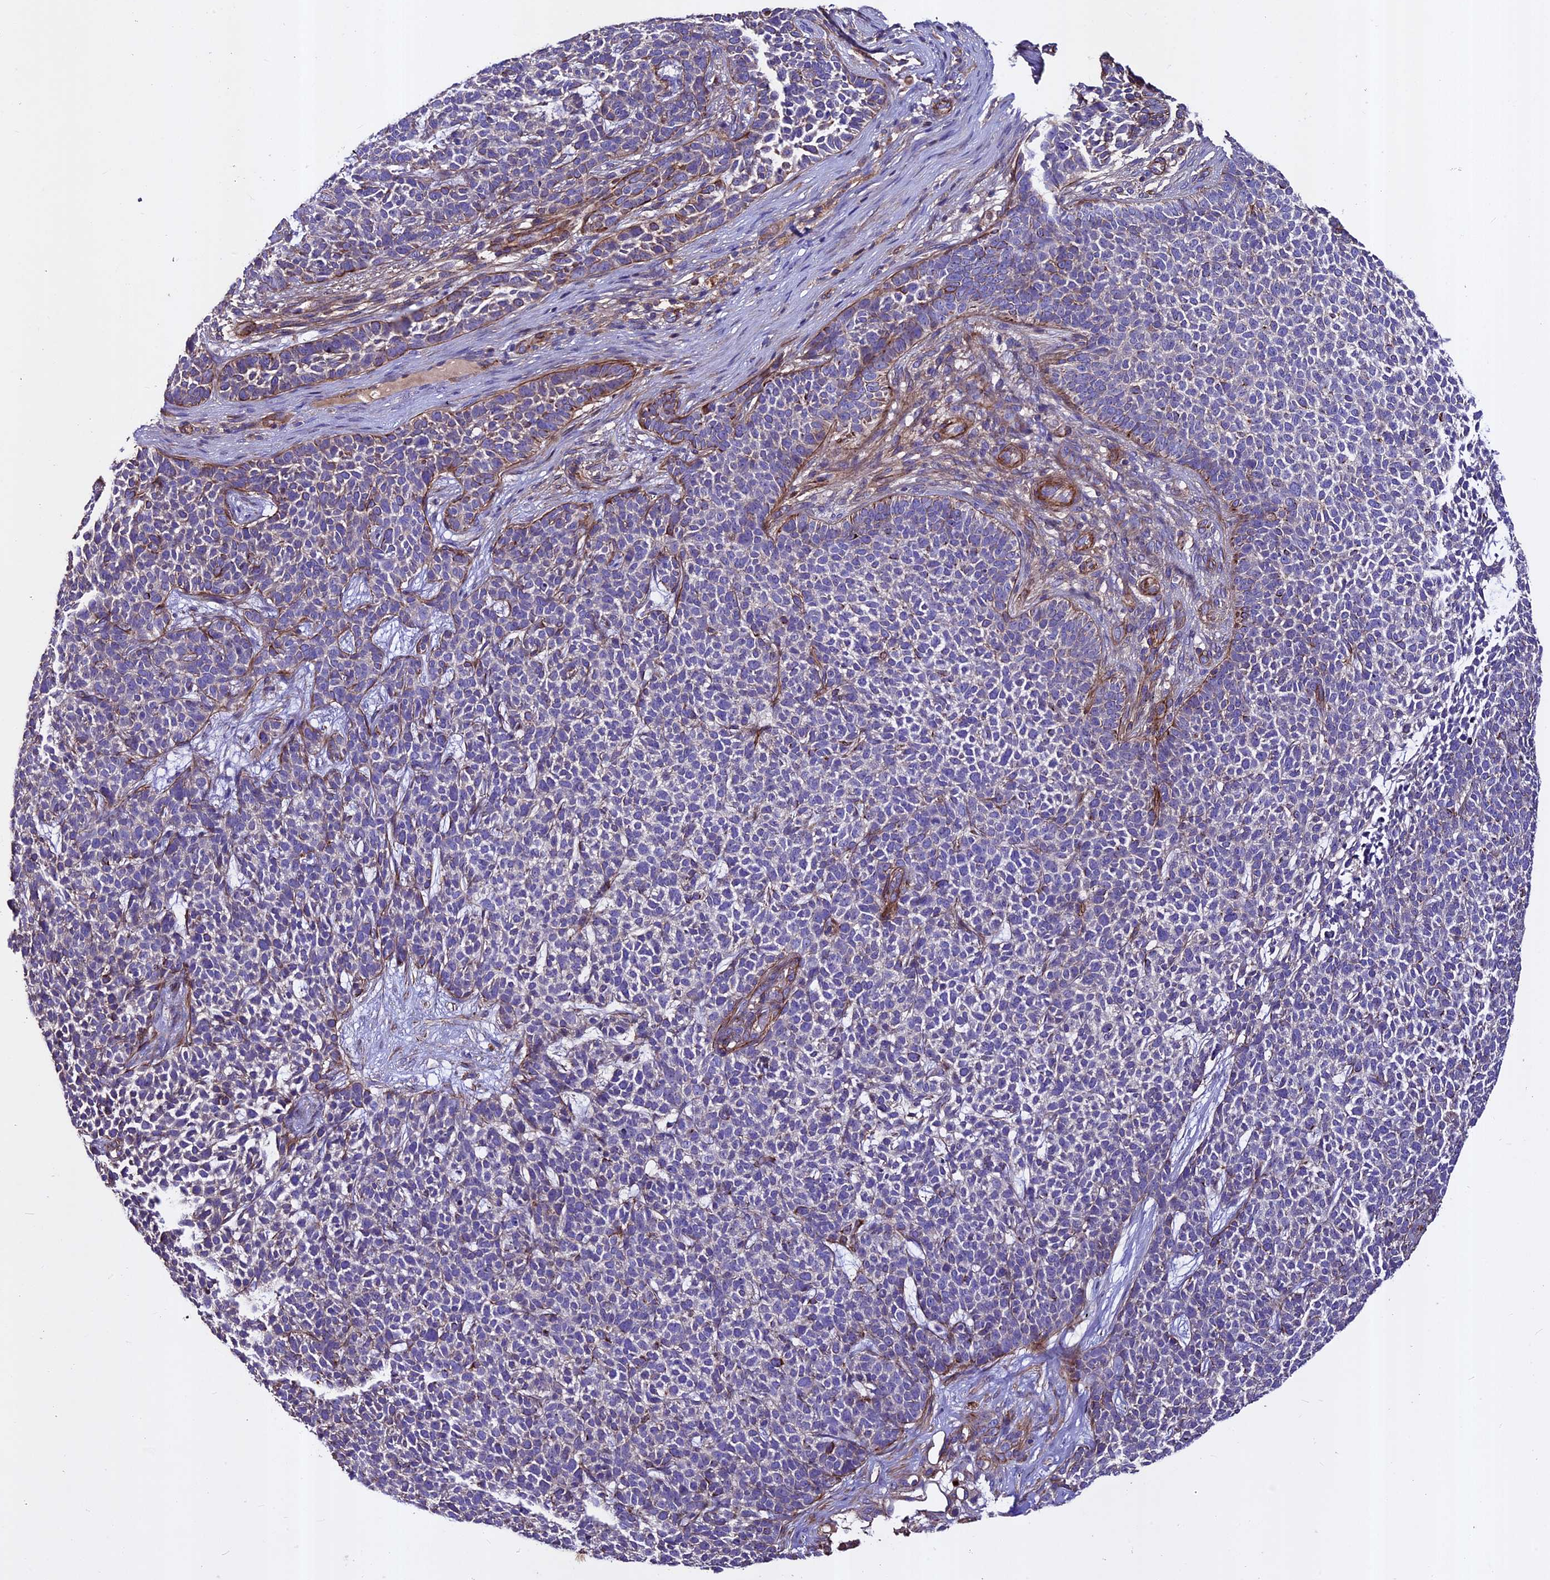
{"staining": {"intensity": "negative", "quantity": "none", "location": "none"}, "tissue": "skin cancer", "cell_type": "Tumor cells", "image_type": "cancer", "snomed": [{"axis": "morphology", "description": "Basal cell carcinoma"}, {"axis": "topography", "description": "Skin"}], "caption": "IHC micrograph of skin cancer stained for a protein (brown), which shows no positivity in tumor cells.", "gene": "EVA1B", "patient": {"sex": "female", "age": 84}}